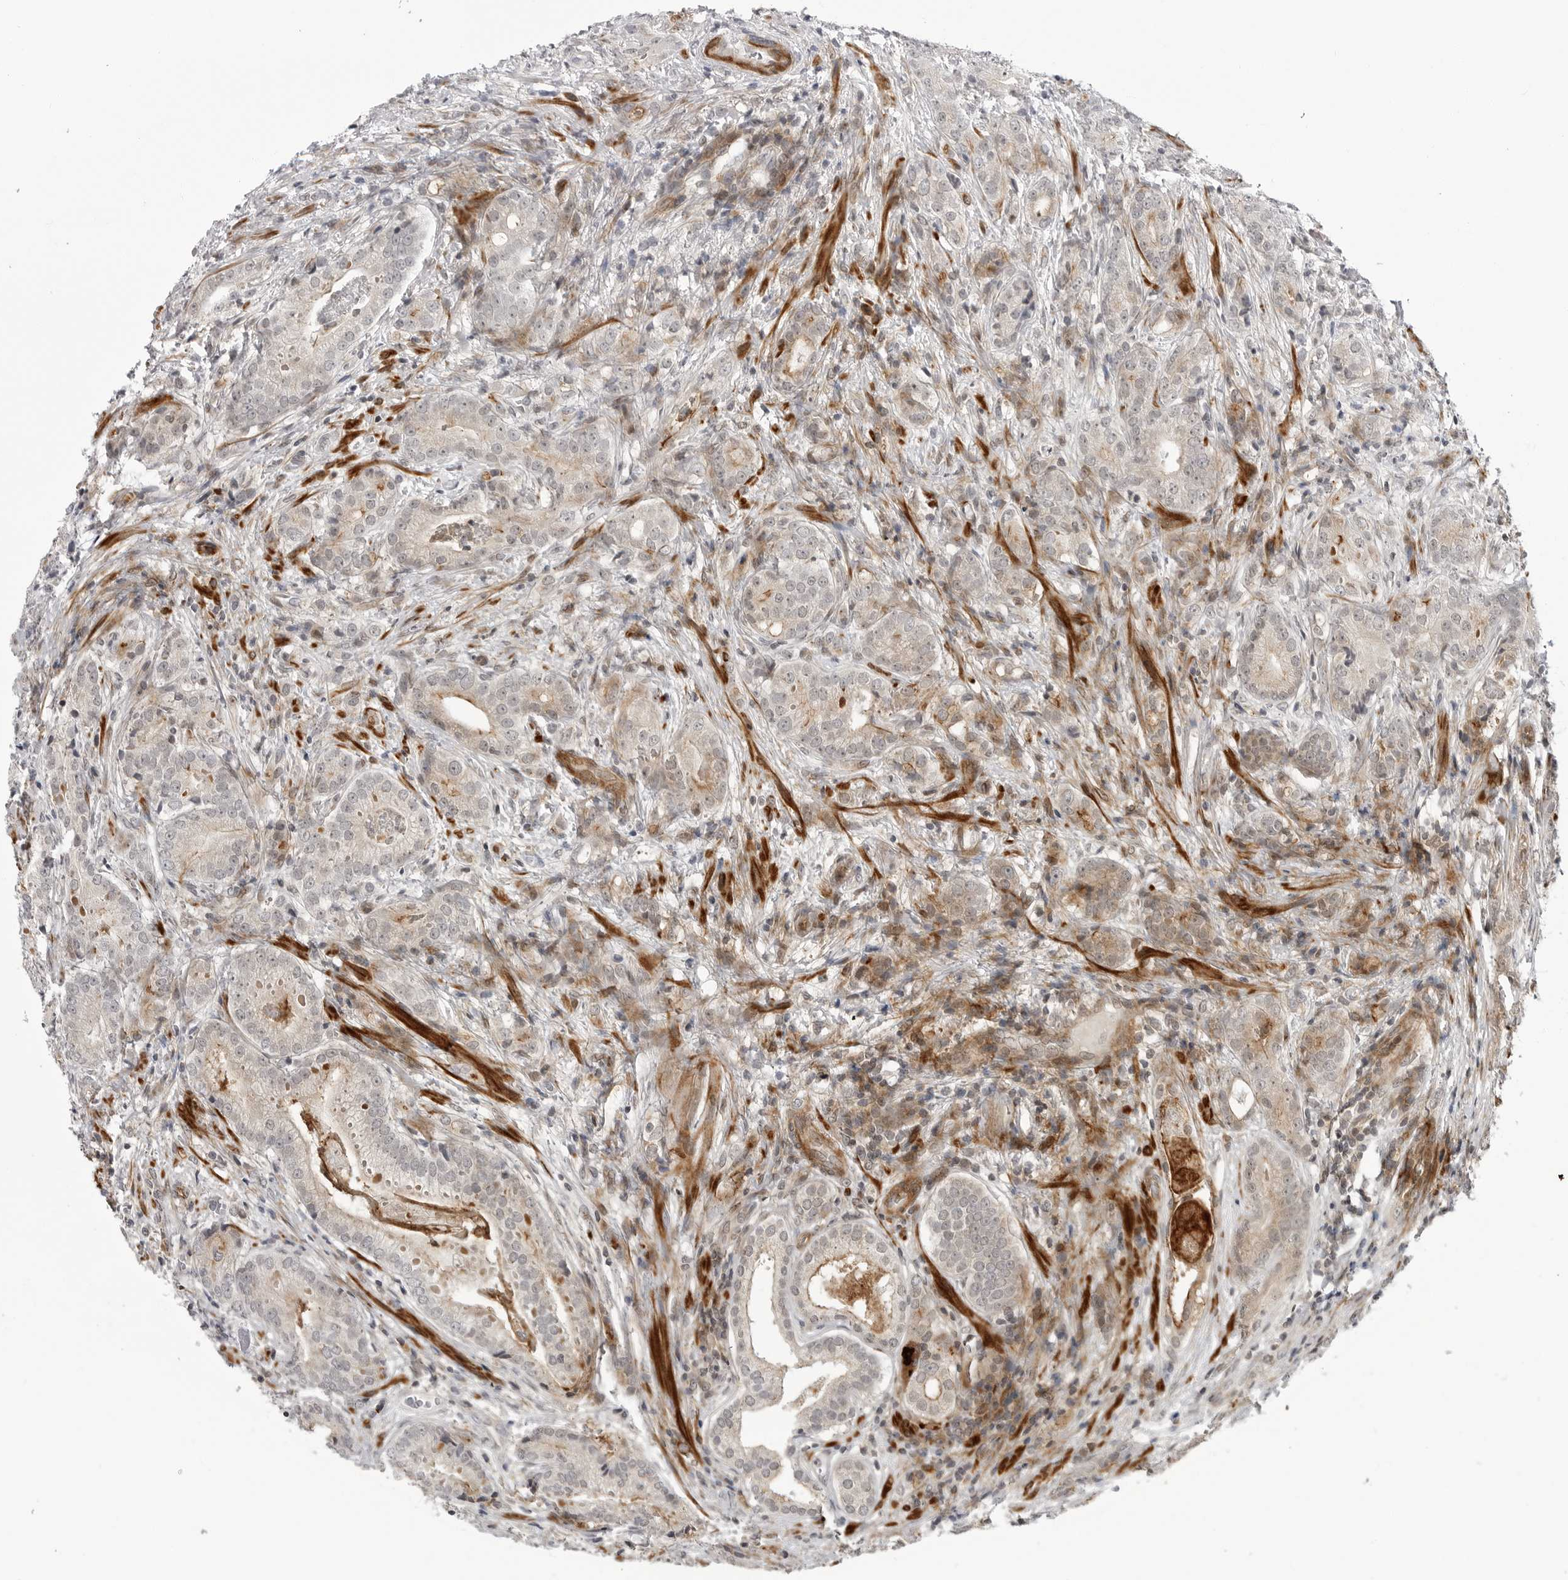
{"staining": {"intensity": "weak", "quantity": "<25%", "location": "cytoplasmic/membranous"}, "tissue": "prostate cancer", "cell_type": "Tumor cells", "image_type": "cancer", "snomed": [{"axis": "morphology", "description": "Adenocarcinoma, High grade"}, {"axis": "topography", "description": "Prostate"}], "caption": "DAB (3,3'-diaminobenzidine) immunohistochemical staining of prostate high-grade adenocarcinoma demonstrates no significant expression in tumor cells.", "gene": "ADAMTS5", "patient": {"sex": "male", "age": 57}}